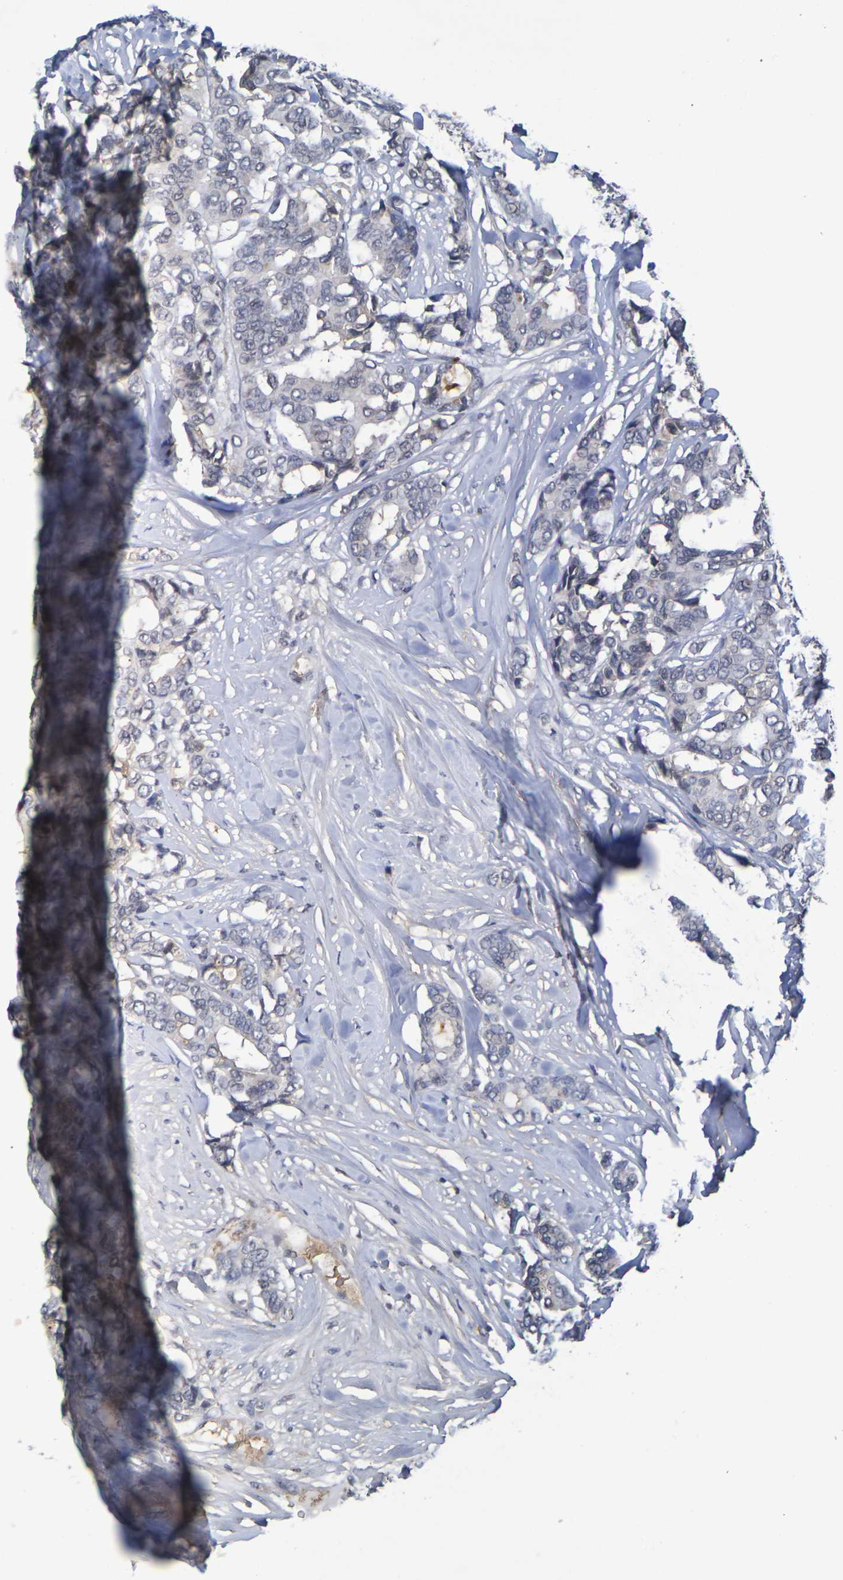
{"staining": {"intensity": "moderate", "quantity": "<25%", "location": "cytoplasmic/membranous"}, "tissue": "breast cancer", "cell_type": "Tumor cells", "image_type": "cancer", "snomed": [{"axis": "morphology", "description": "Duct carcinoma"}, {"axis": "topography", "description": "Breast"}], "caption": "This is an image of IHC staining of invasive ductal carcinoma (breast), which shows moderate expression in the cytoplasmic/membranous of tumor cells.", "gene": "TERF2", "patient": {"sex": "female", "age": 87}}